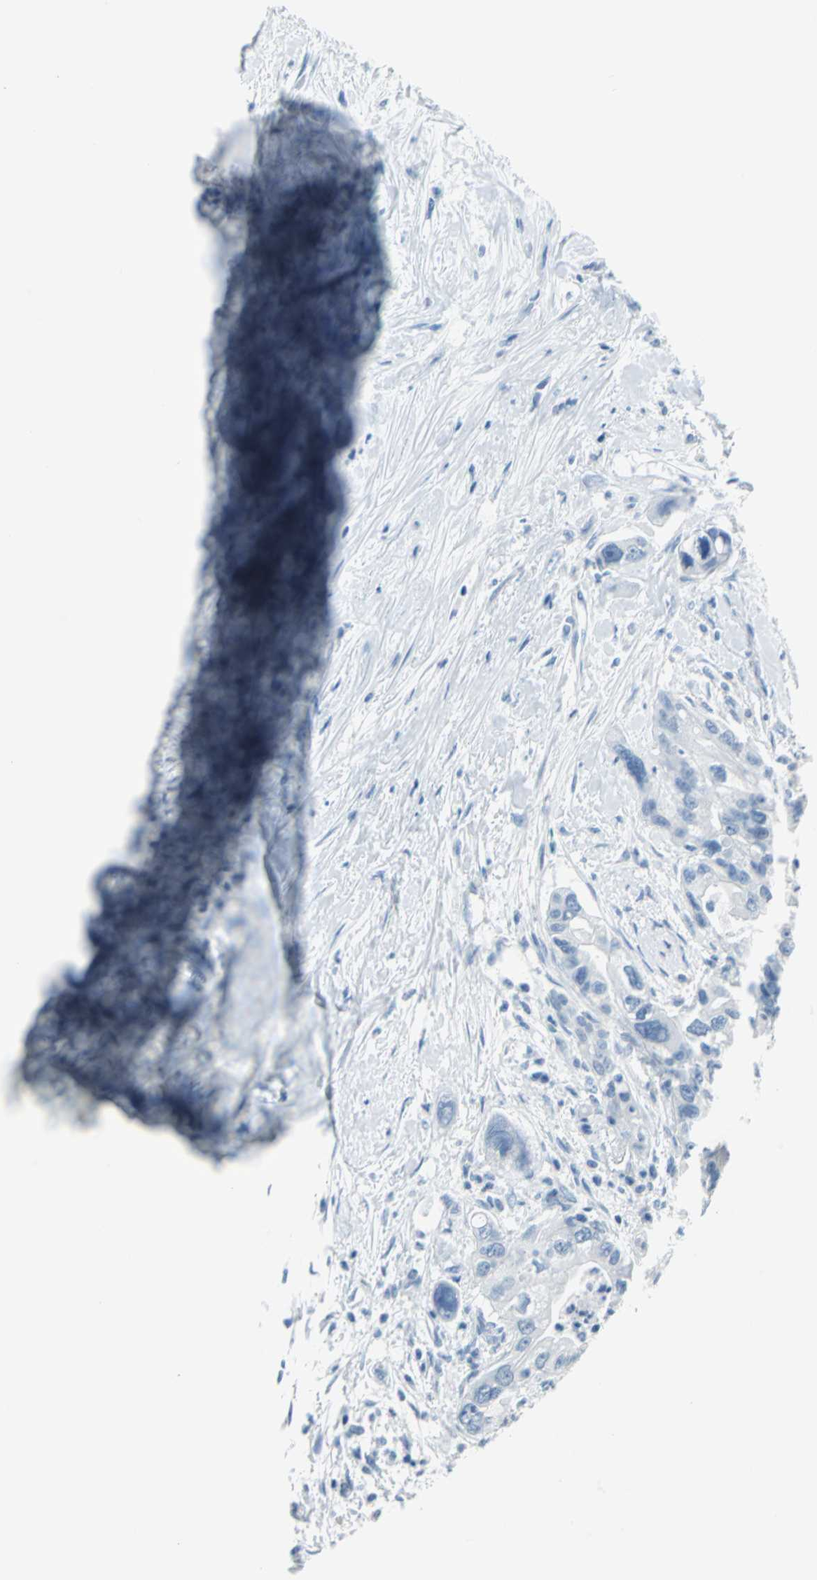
{"staining": {"intensity": "negative", "quantity": "none", "location": "none"}, "tissue": "pancreatic cancer", "cell_type": "Tumor cells", "image_type": "cancer", "snomed": [{"axis": "morphology", "description": "Adenocarcinoma, NOS"}, {"axis": "topography", "description": "Pancreas"}], "caption": "This histopathology image is of pancreatic adenocarcinoma stained with immunohistochemistry (IHC) to label a protein in brown with the nuclei are counter-stained blue. There is no staining in tumor cells.", "gene": "DNAI2", "patient": {"sex": "male", "age": 70}}